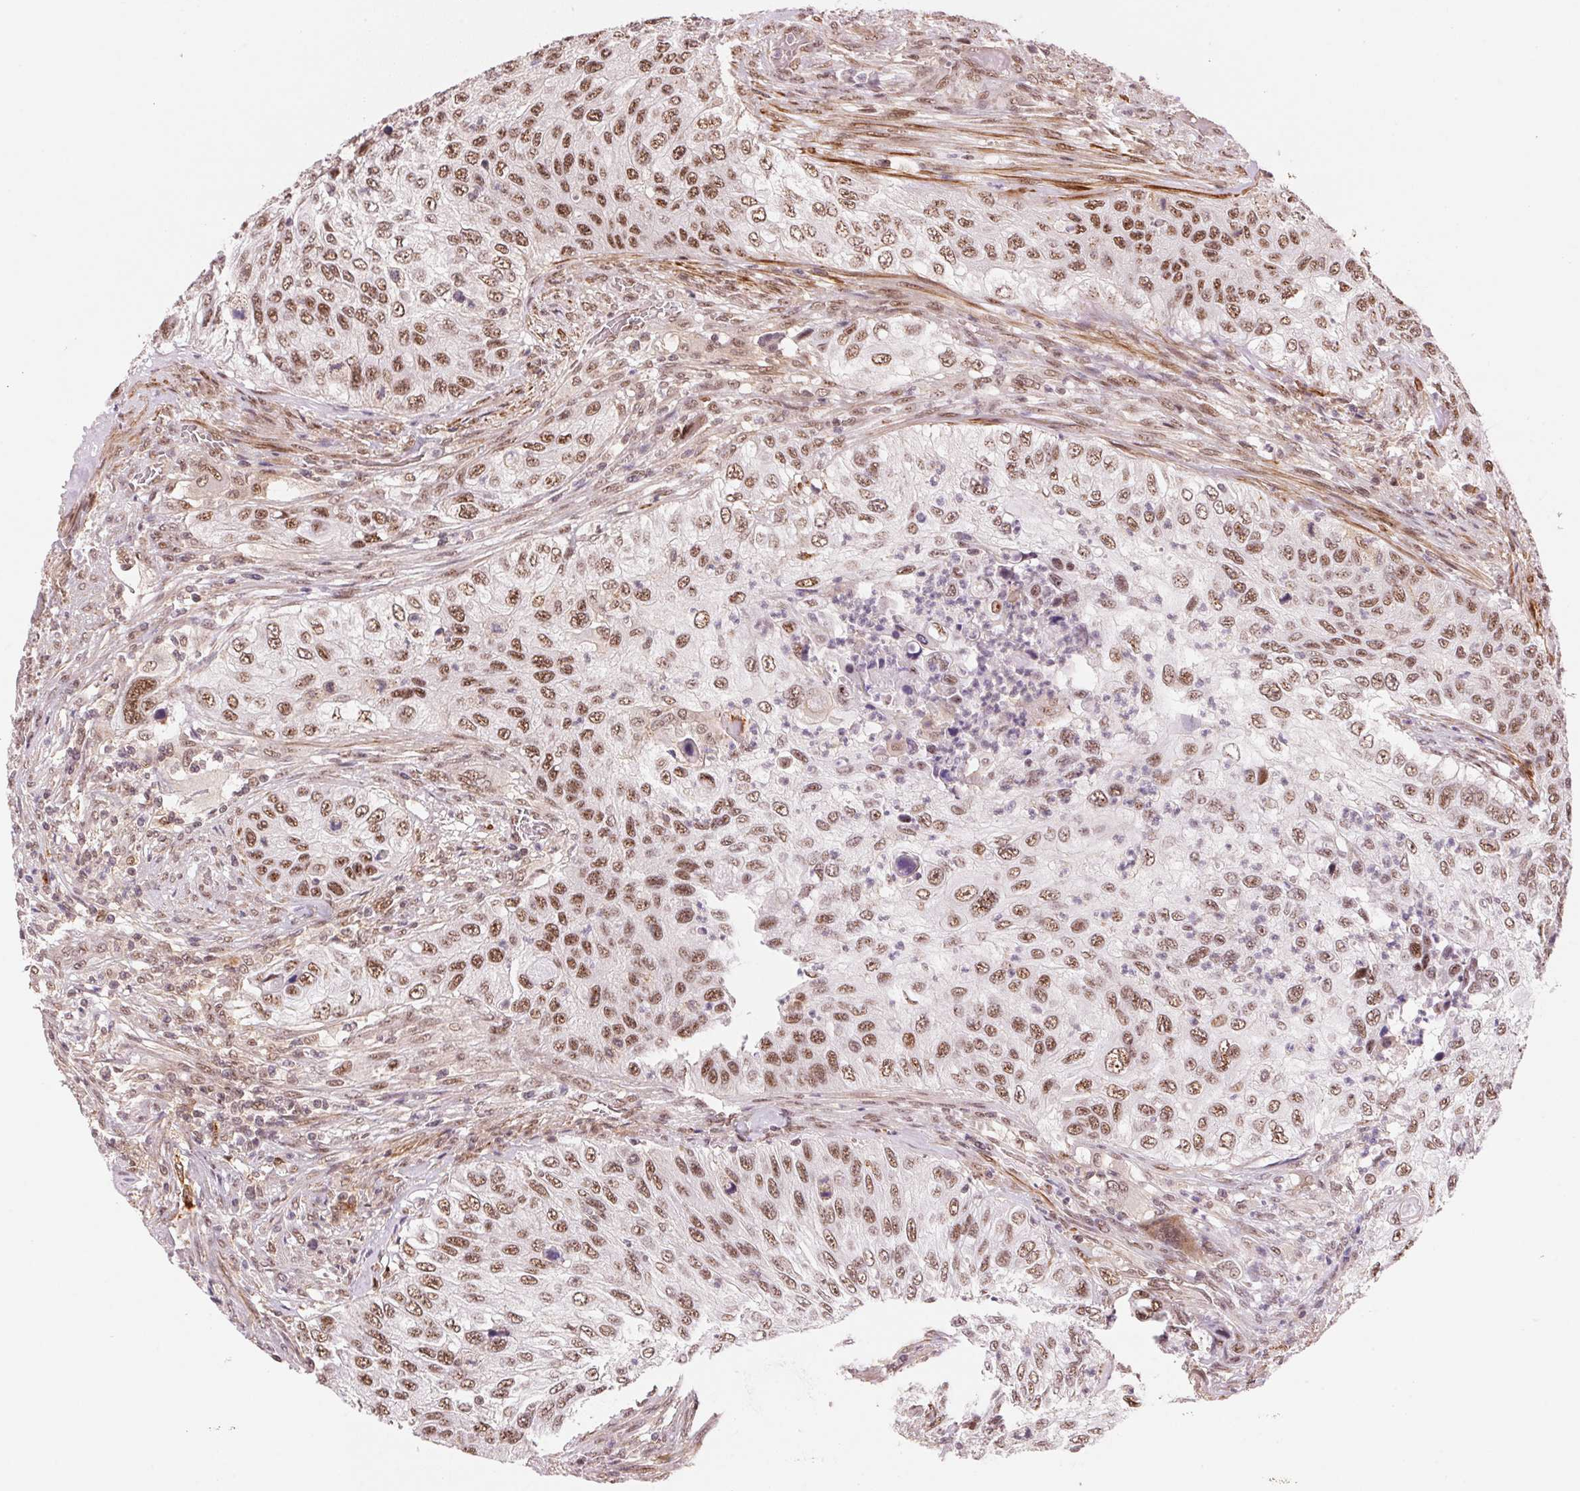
{"staining": {"intensity": "moderate", "quantity": ">75%", "location": "nuclear"}, "tissue": "urothelial cancer", "cell_type": "Tumor cells", "image_type": "cancer", "snomed": [{"axis": "morphology", "description": "Urothelial carcinoma, High grade"}, {"axis": "topography", "description": "Urinary bladder"}], "caption": "Tumor cells show medium levels of moderate nuclear expression in approximately >75% of cells in human urothelial carcinoma (high-grade).", "gene": "HNRNPDL", "patient": {"sex": "female", "age": 60}}